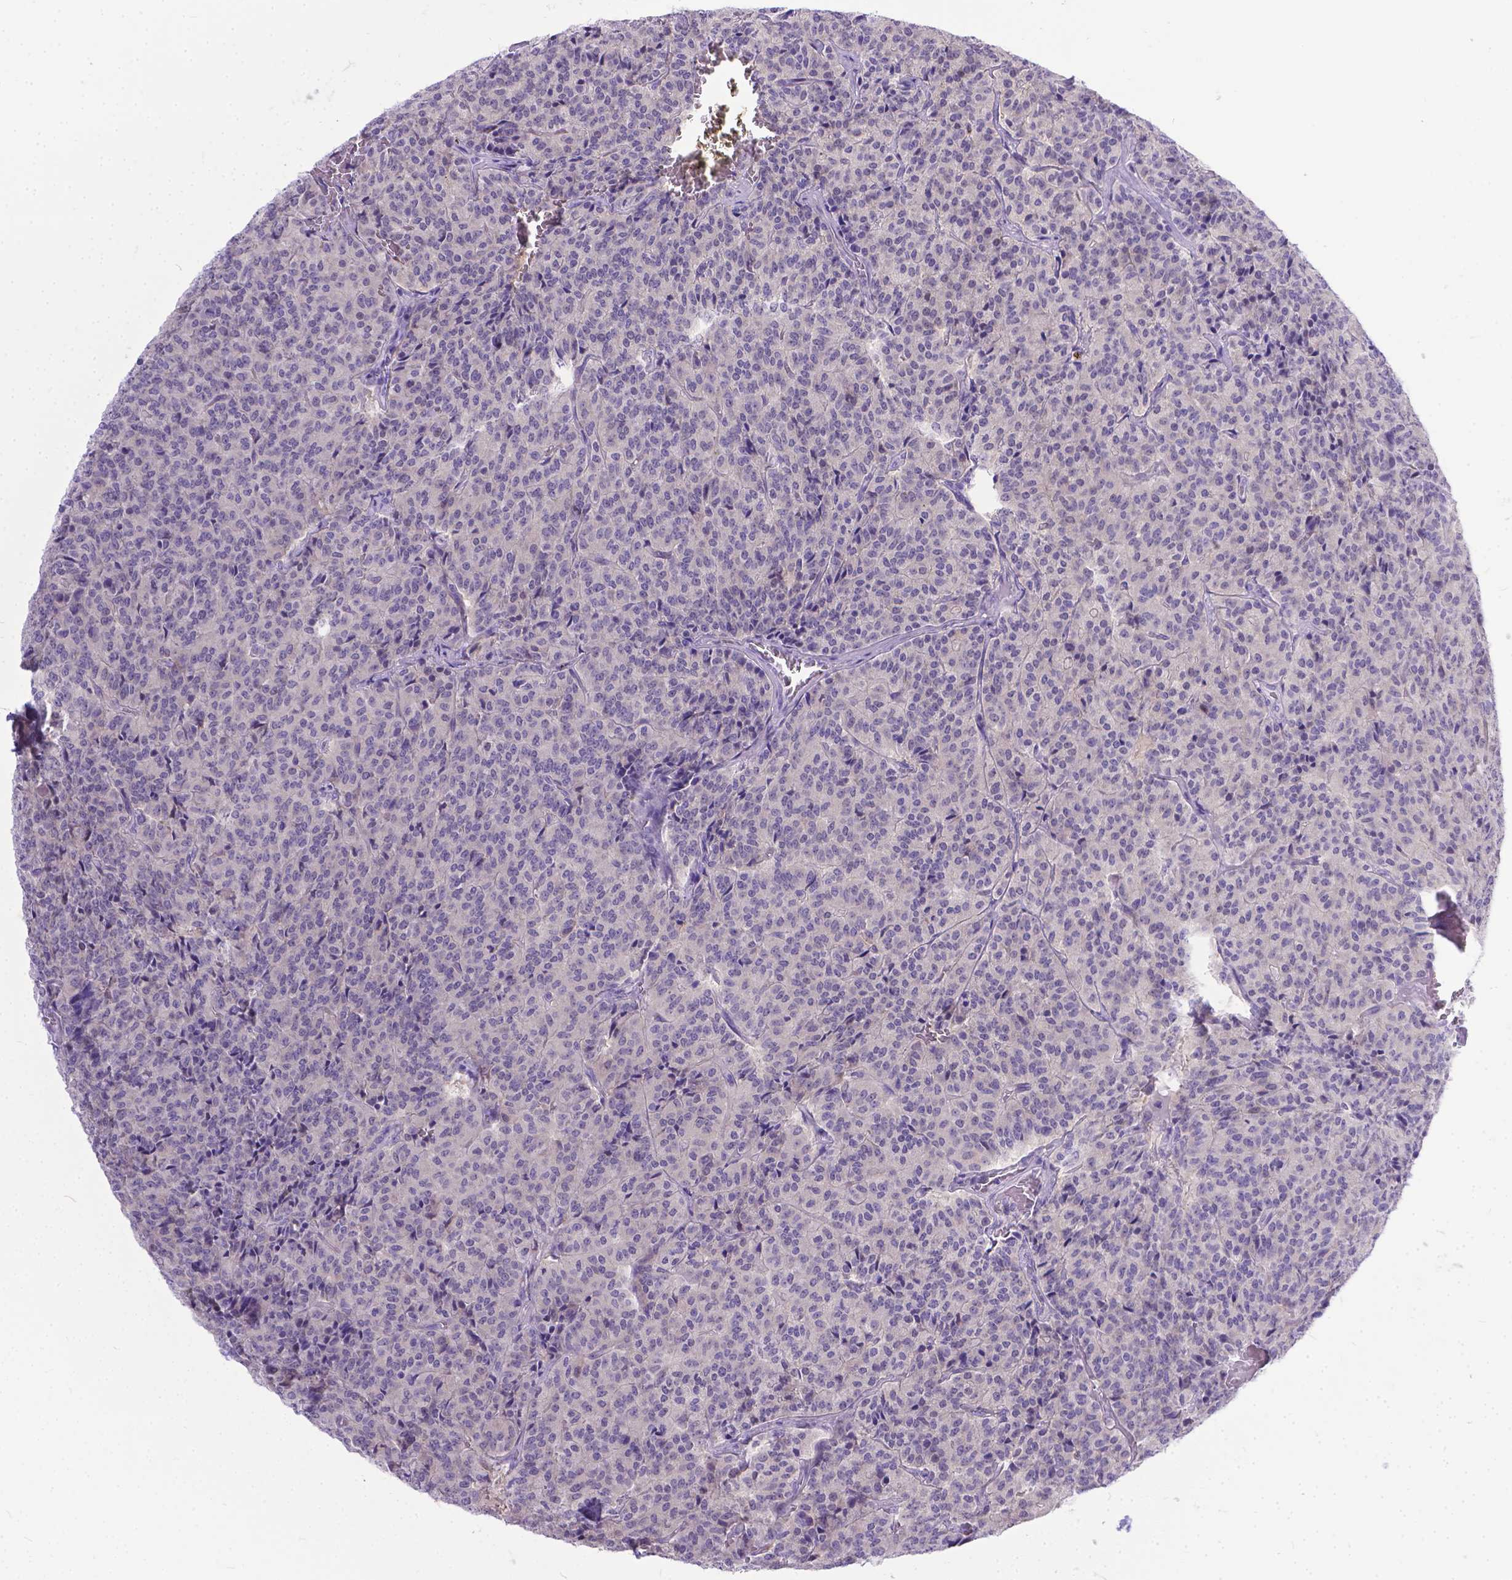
{"staining": {"intensity": "negative", "quantity": "none", "location": "none"}, "tissue": "carcinoid", "cell_type": "Tumor cells", "image_type": "cancer", "snomed": [{"axis": "morphology", "description": "Carcinoid, malignant, NOS"}, {"axis": "topography", "description": "Lung"}], "caption": "Tumor cells show no significant positivity in carcinoid (malignant).", "gene": "TTLL6", "patient": {"sex": "male", "age": 70}}